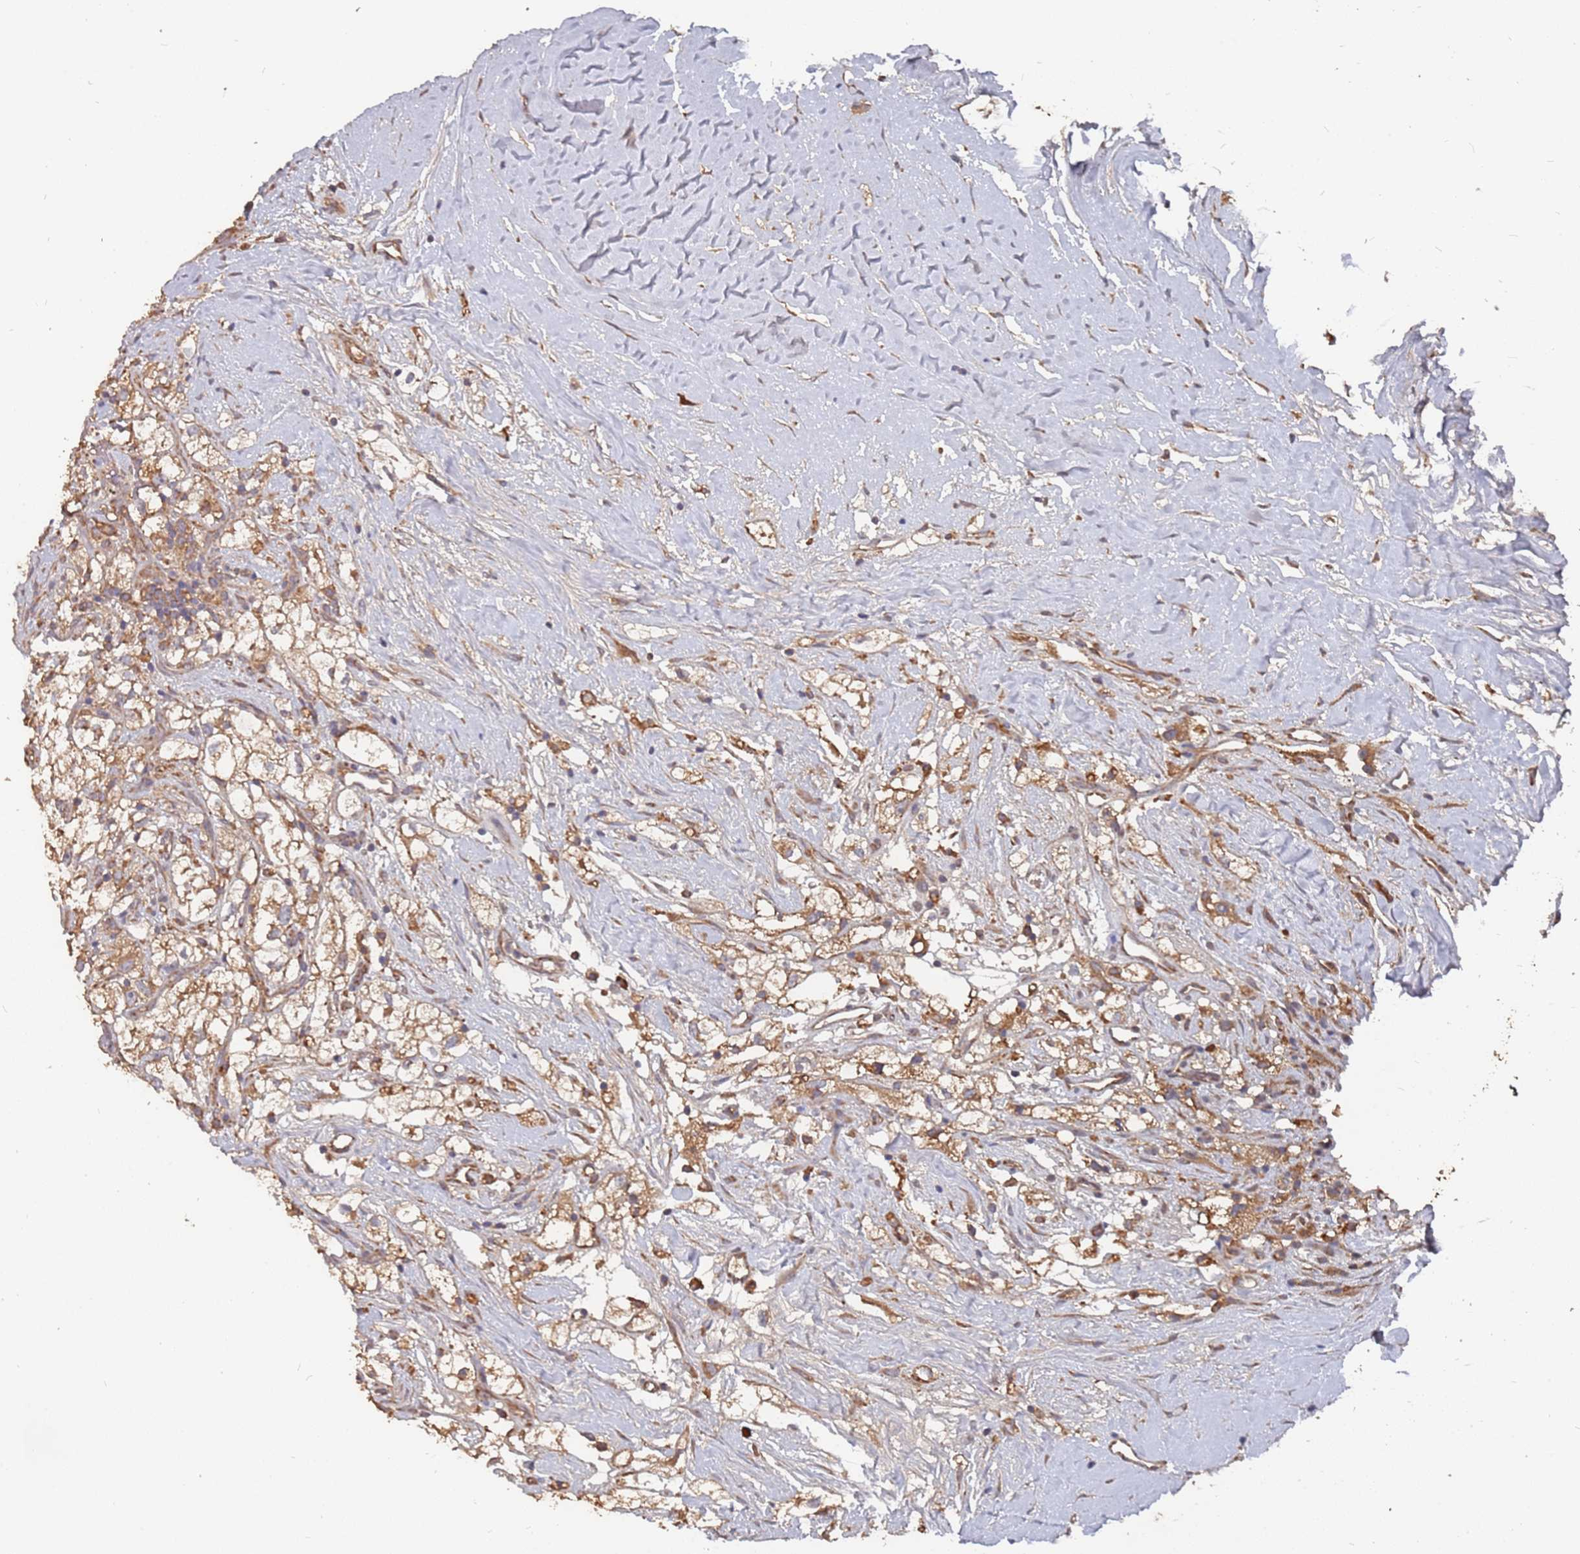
{"staining": {"intensity": "moderate", "quantity": ">75%", "location": "cytoplasmic/membranous"}, "tissue": "renal cancer", "cell_type": "Tumor cells", "image_type": "cancer", "snomed": [{"axis": "morphology", "description": "Adenocarcinoma, NOS"}, {"axis": "topography", "description": "Kidney"}], "caption": "This is a micrograph of IHC staining of adenocarcinoma (renal), which shows moderate expression in the cytoplasmic/membranous of tumor cells.", "gene": "ATG5", "patient": {"sex": "male", "age": 59}}